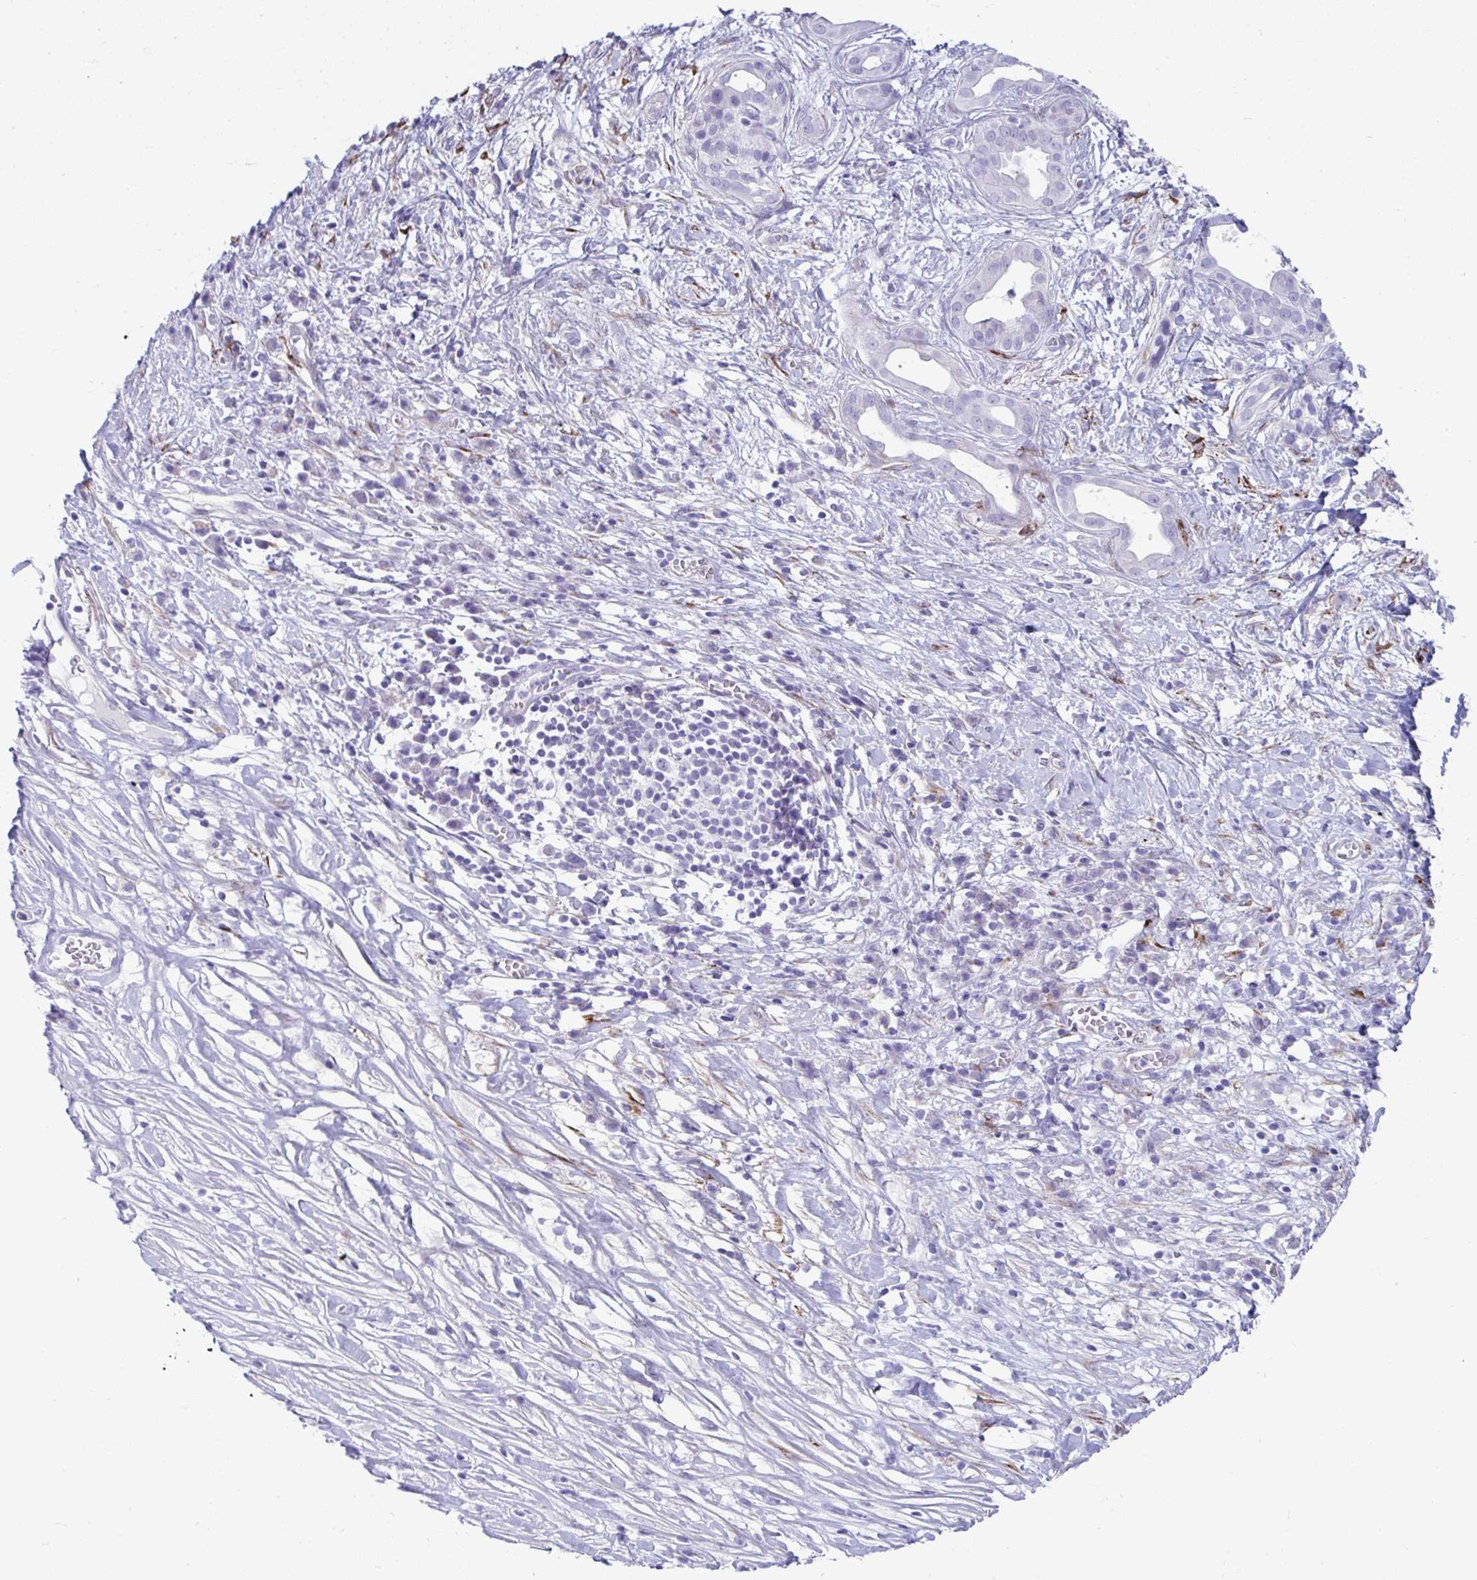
{"staining": {"intensity": "negative", "quantity": "none", "location": "none"}, "tissue": "pancreatic cancer", "cell_type": "Tumor cells", "image_type": "cancer", "snomed": [{"axis": "morphology", "description": "Adenocarcinoma, NOS"}, {"axis": "topography", "description": "Pancreas"}], "caption": "Adenocarcinoma (pancreatic) was stained to show a protein in brown. There is no significant positivity in tumor cells. The staining was performed using DAB to visualize the protein expression in brown, while the nuclei were stained in blue with hematoxylin (Magnification: 20x).", "gene": "GRXCR2", "patient": {"sex": "male", "age": 61}}